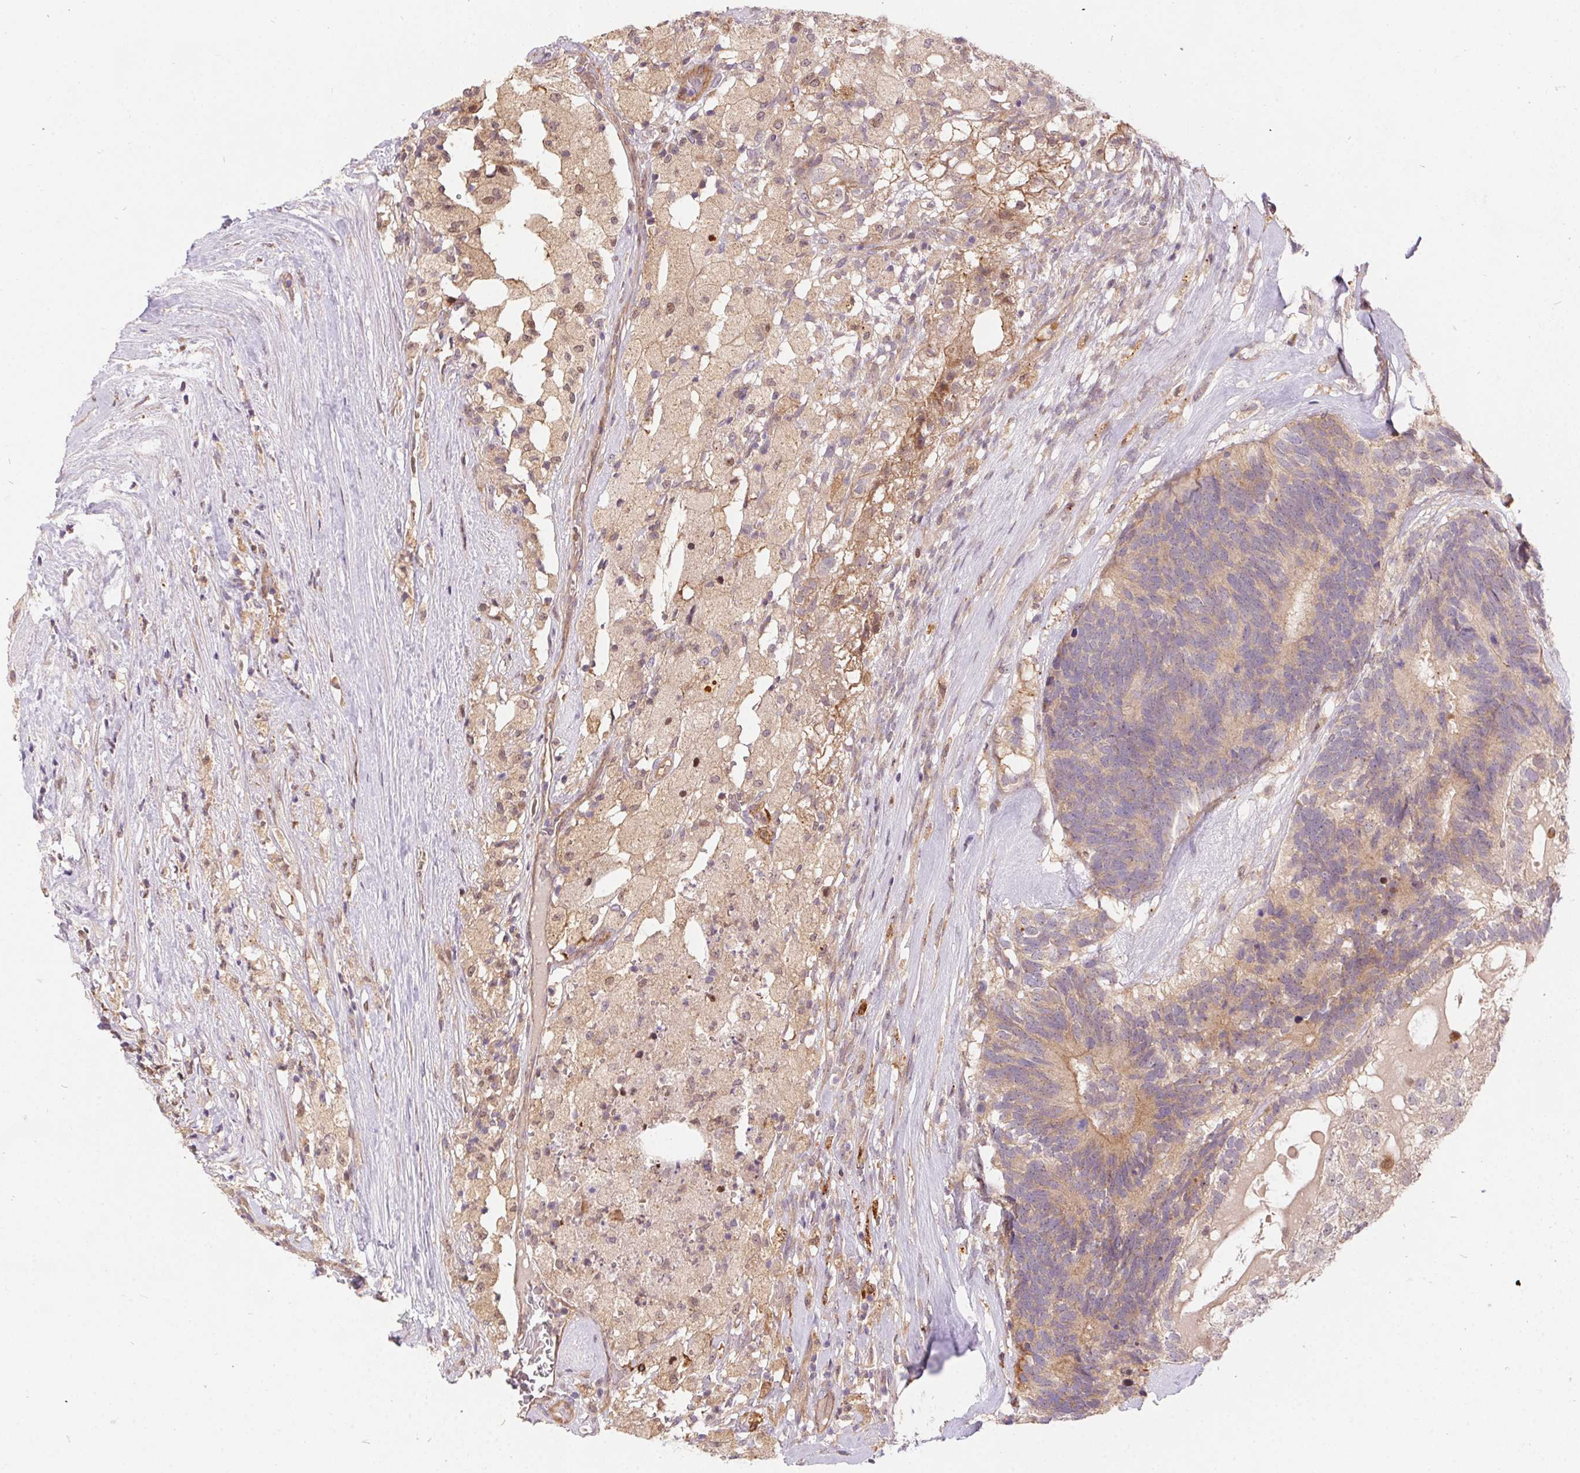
{"staining": {"intensity": "moderate", "quantity": "25%-75%", "location": "cytoplasmic/membranous,nuclear"}, "tissue": "testis cancer", "cell_type": "Tumor cells", "image_type": "cancer", "snomed": [{"axis": "morphology", "description": "Seminoma, NOS"}, {"axis": "morphology", "description": "Carcinoma, Embryonal, NOS"}, {"axis": "topography", "description": "Testis"}], "caption": "Brown immunohistochemical staining in seminoma (testis) demonstrates moderate cytoplasmic/membranous and nuclear expression in about 25%-75% of tumor cells.", "gene": "NUDT16", "patient": {"sex": "male", "age": 41}}